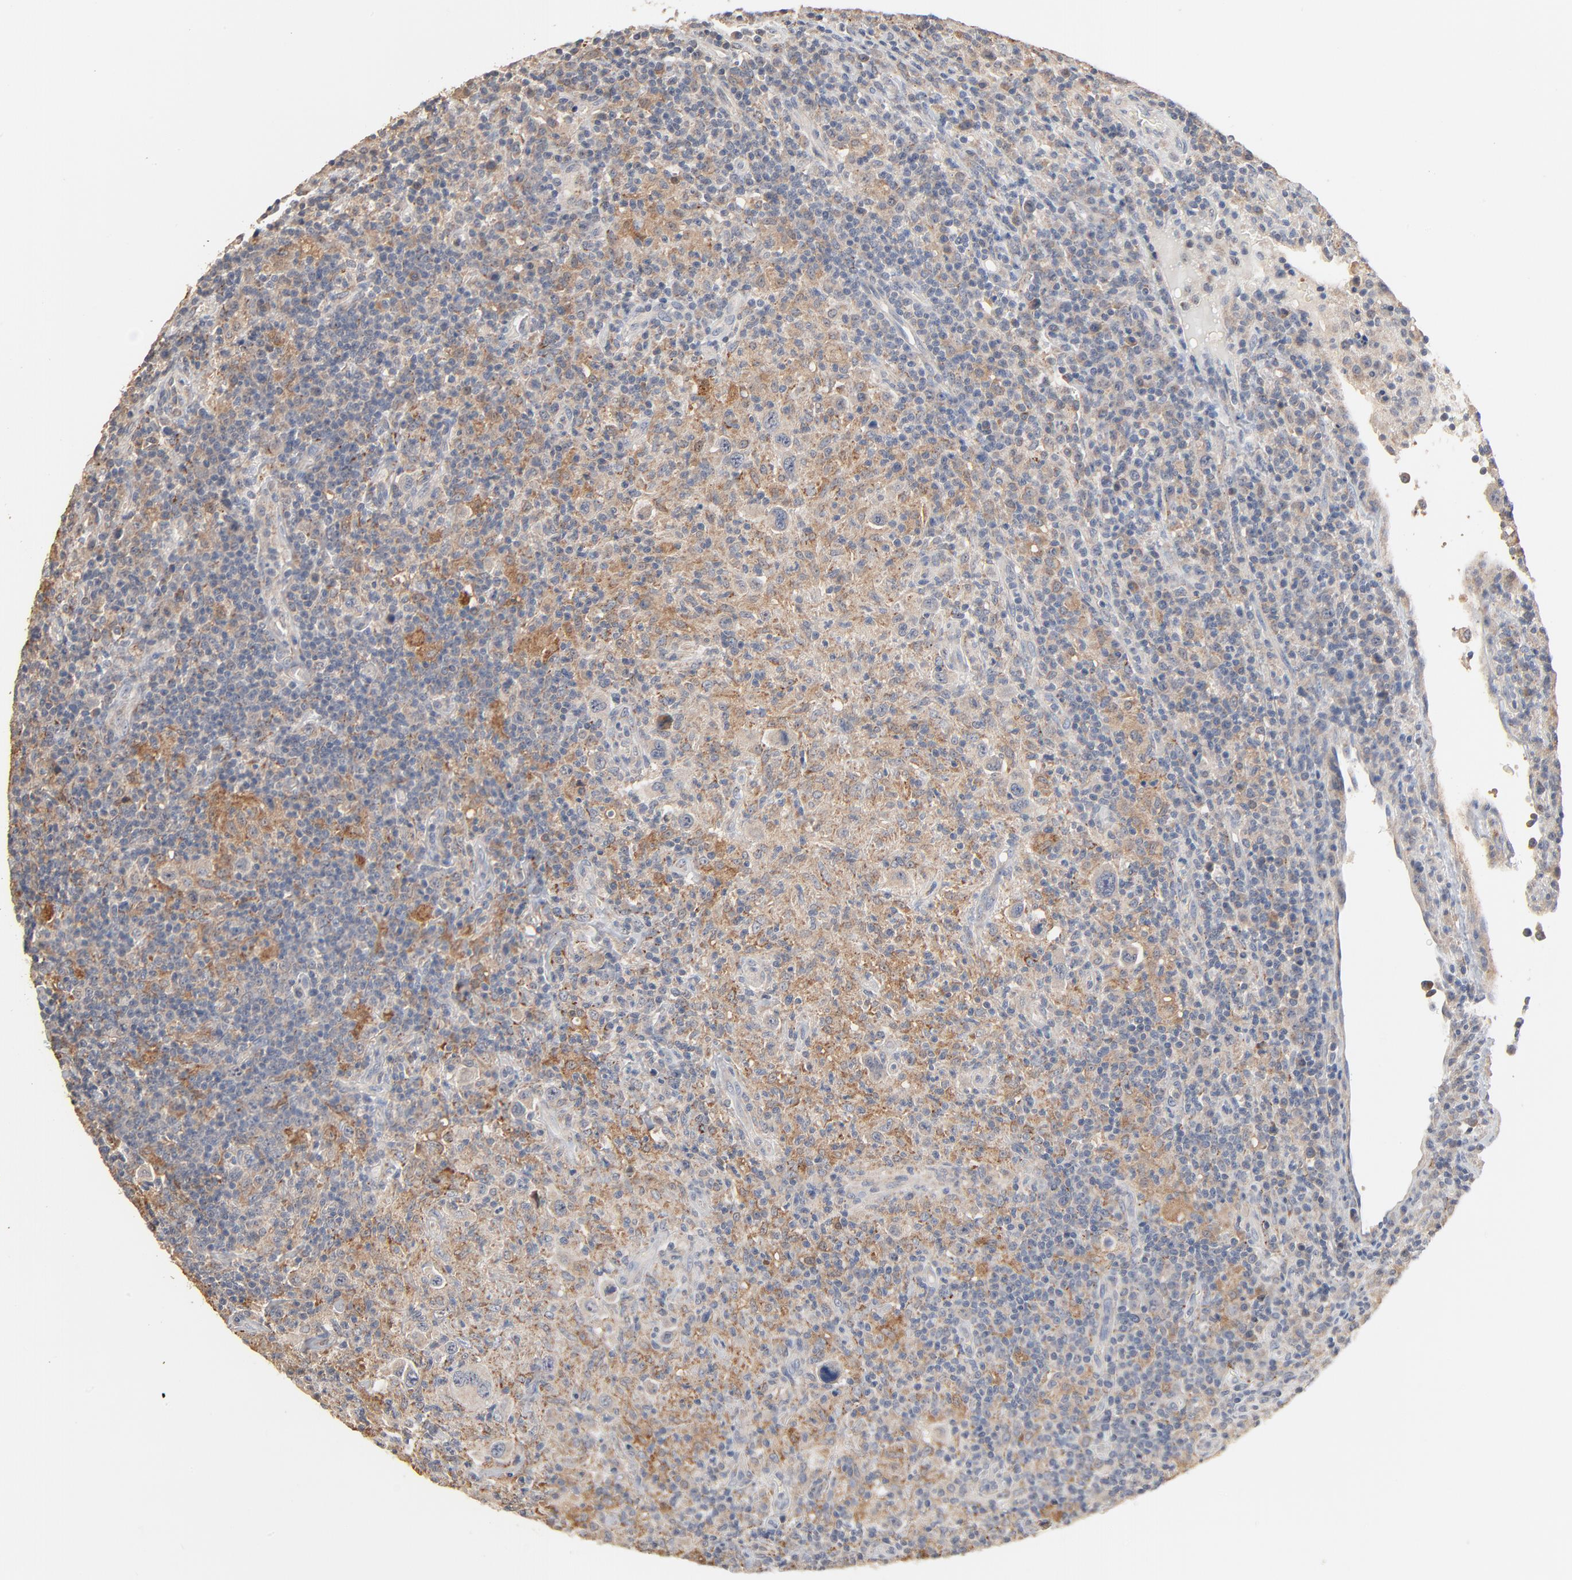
{"staining": {"intensity": "weak", "quantity": "<25%", "location": "cytoplasmic/membranous"}, "tissue": "lymphoma", "cell_type": "Tumor cells", "image_type": "cancer", "snomed": [{"axis": "morphology", "description": "Hodgkin's disease, NOS"}, {"axis": "topography", "description": "Lymph node"}], "caption": "This is an immunohistochemistry (IHC) photomicrograph of Hodgkin's disease. There is no positivity in tumor cells.", "gene": "ZDHHC8", "patient": {"sex": "male", "age": 65}}